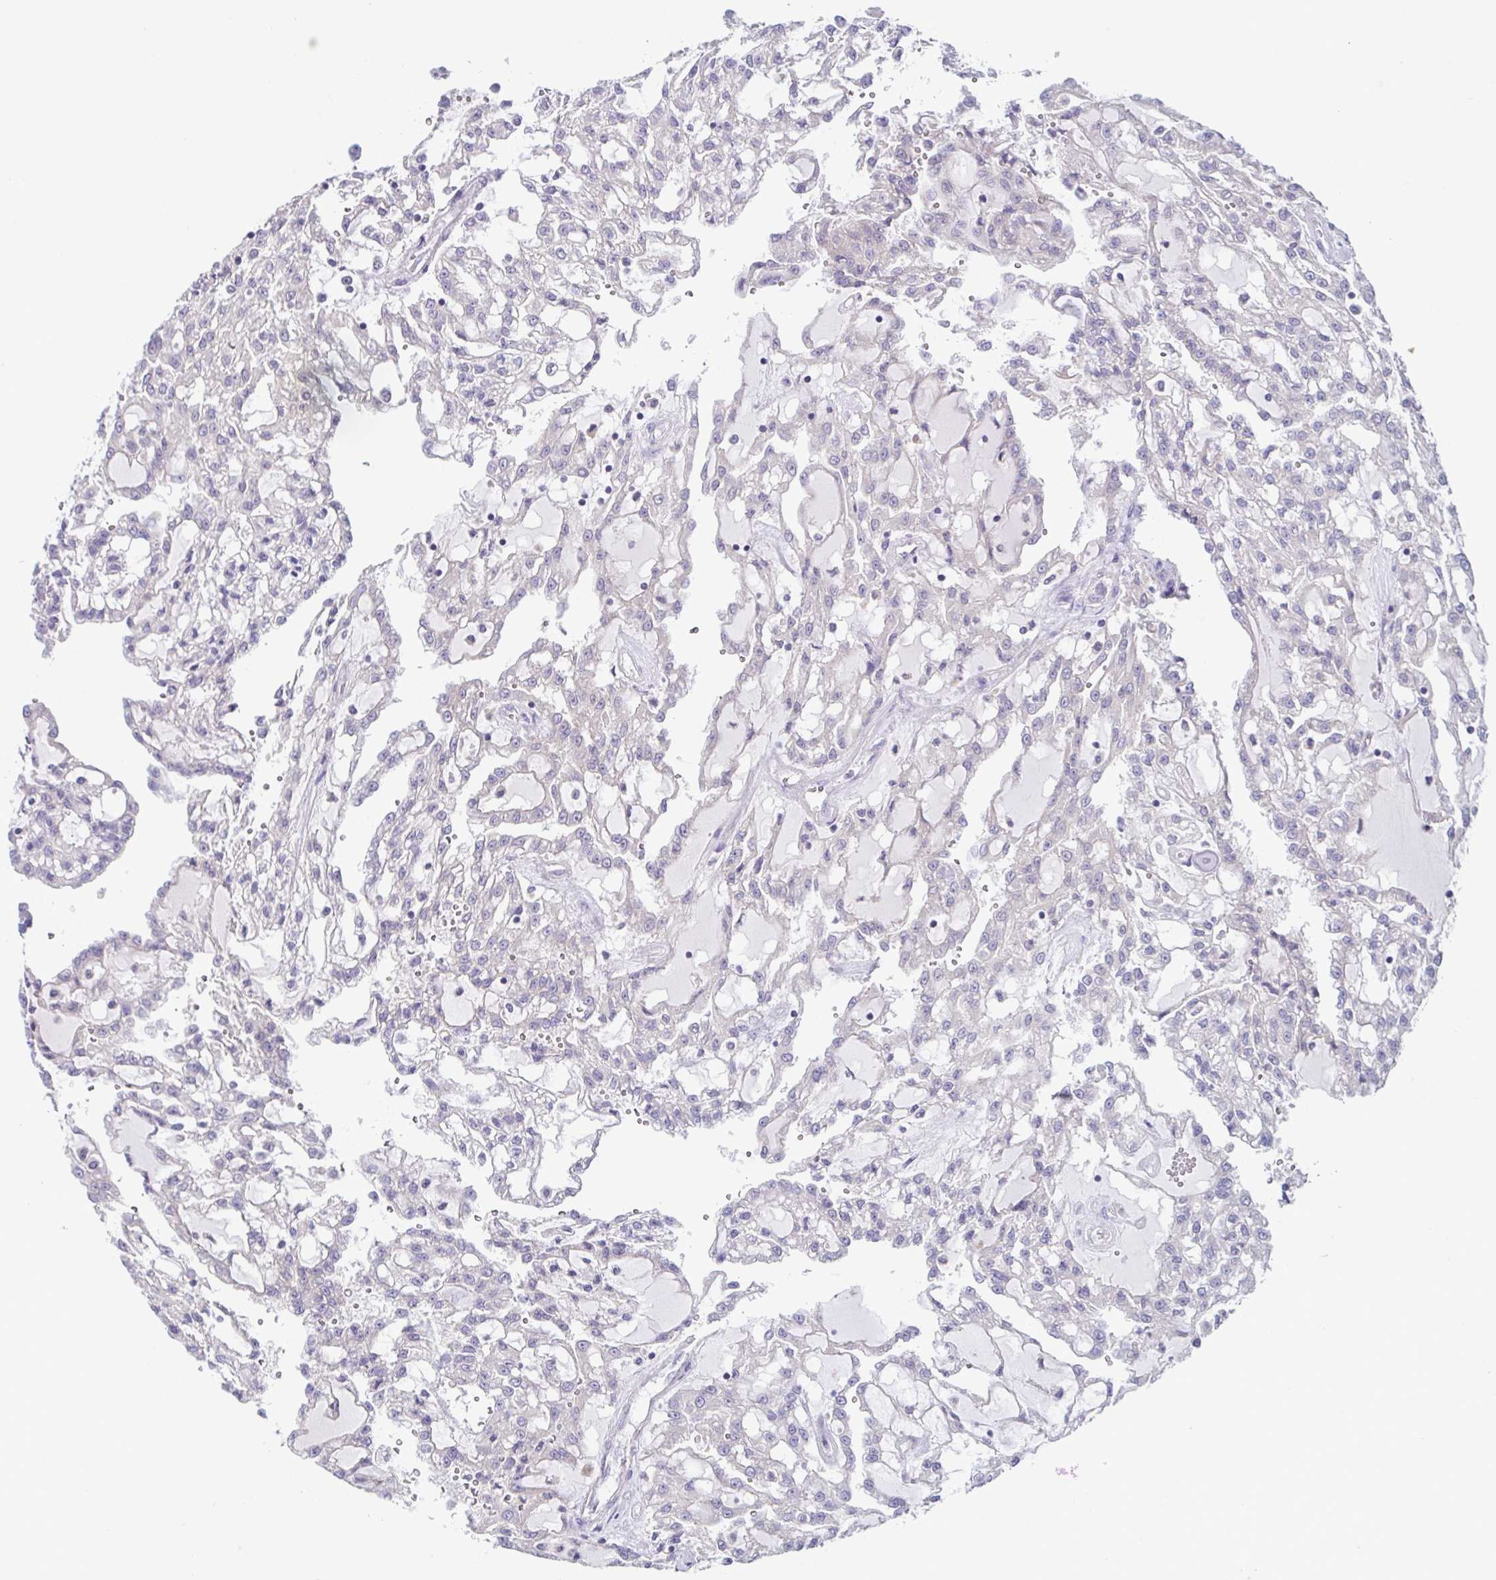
{"staining": {"intensity": "negative", "quantity": "none", "location": "none"}, "tissue": "renal cancer", "cell_type": "Tumor cells", "image_type": "cancer", "snomed": [{"axis": "morphology", "description": "Adenocarcinoma, NOS"}, {"axis": "topography", "description": "Kidney"}], "caption": "Immunohistochemistry photomicrograph of renal adenocarcinoma stained for a protein (brown), which reveals no staining in tumor cells. (DAB (3,3'-diaminobenzidine) immunohistochemistry, high magnification).", "gene": "UBE2Q1", "patient": {"sex": "male", "age": 63}}